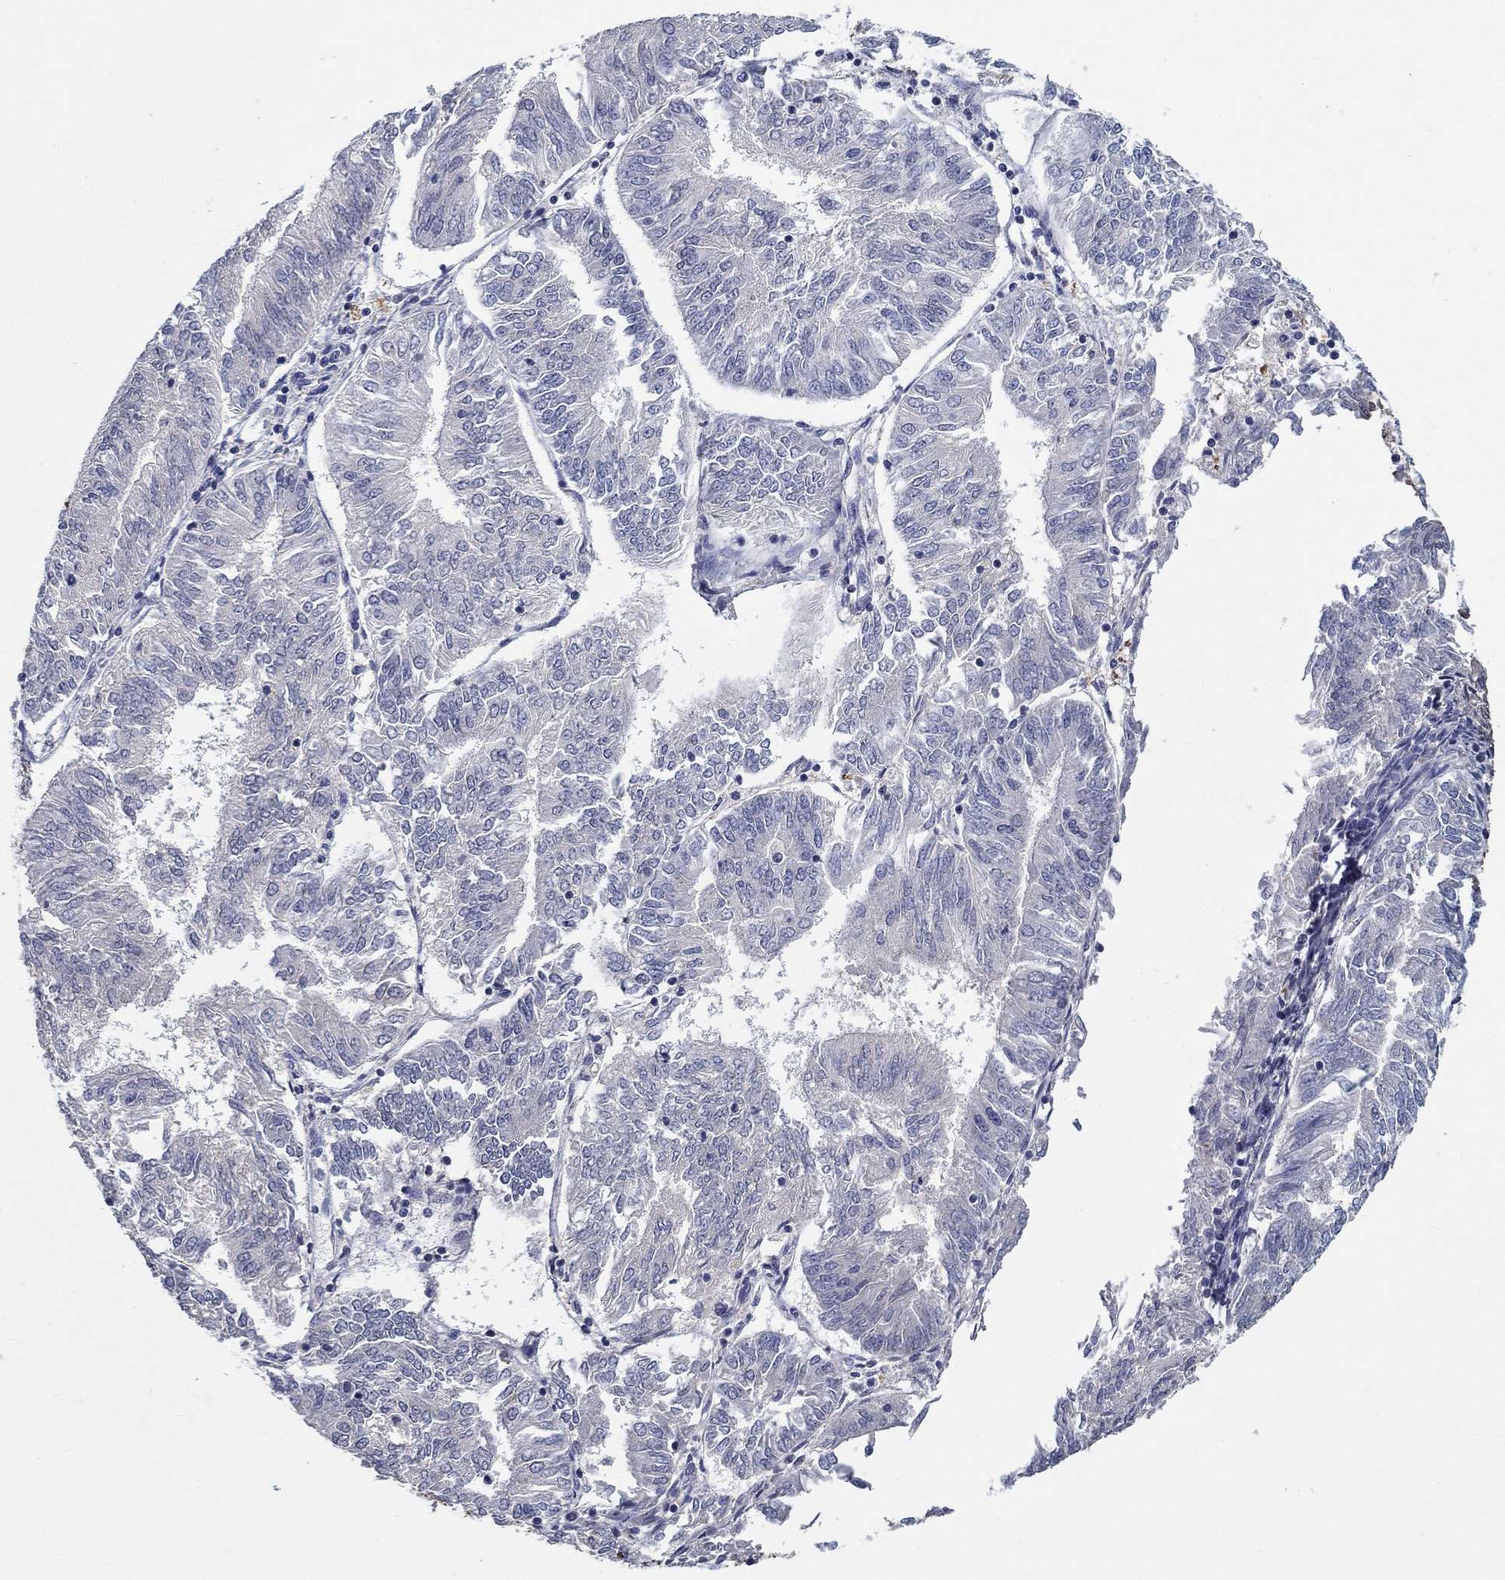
{"staining": {"intensity": "negative", "quantity": "none", "location": "none"}, "tissue": "endometrial cancer", "cell_type": "Tumor cells", "image_type": "cancer", "snomed": [{"axis": "morphology", "description": "Adenocarcinoma, NOS"}, {"axis": "topography", "description": "Endometrium"}], "caption": "Human endometrial cancer stained for a protein using IHC reveals no positivity in tumor cells.", "gene": "PROZ", "patient": {"sex": "female", "age": 58}}